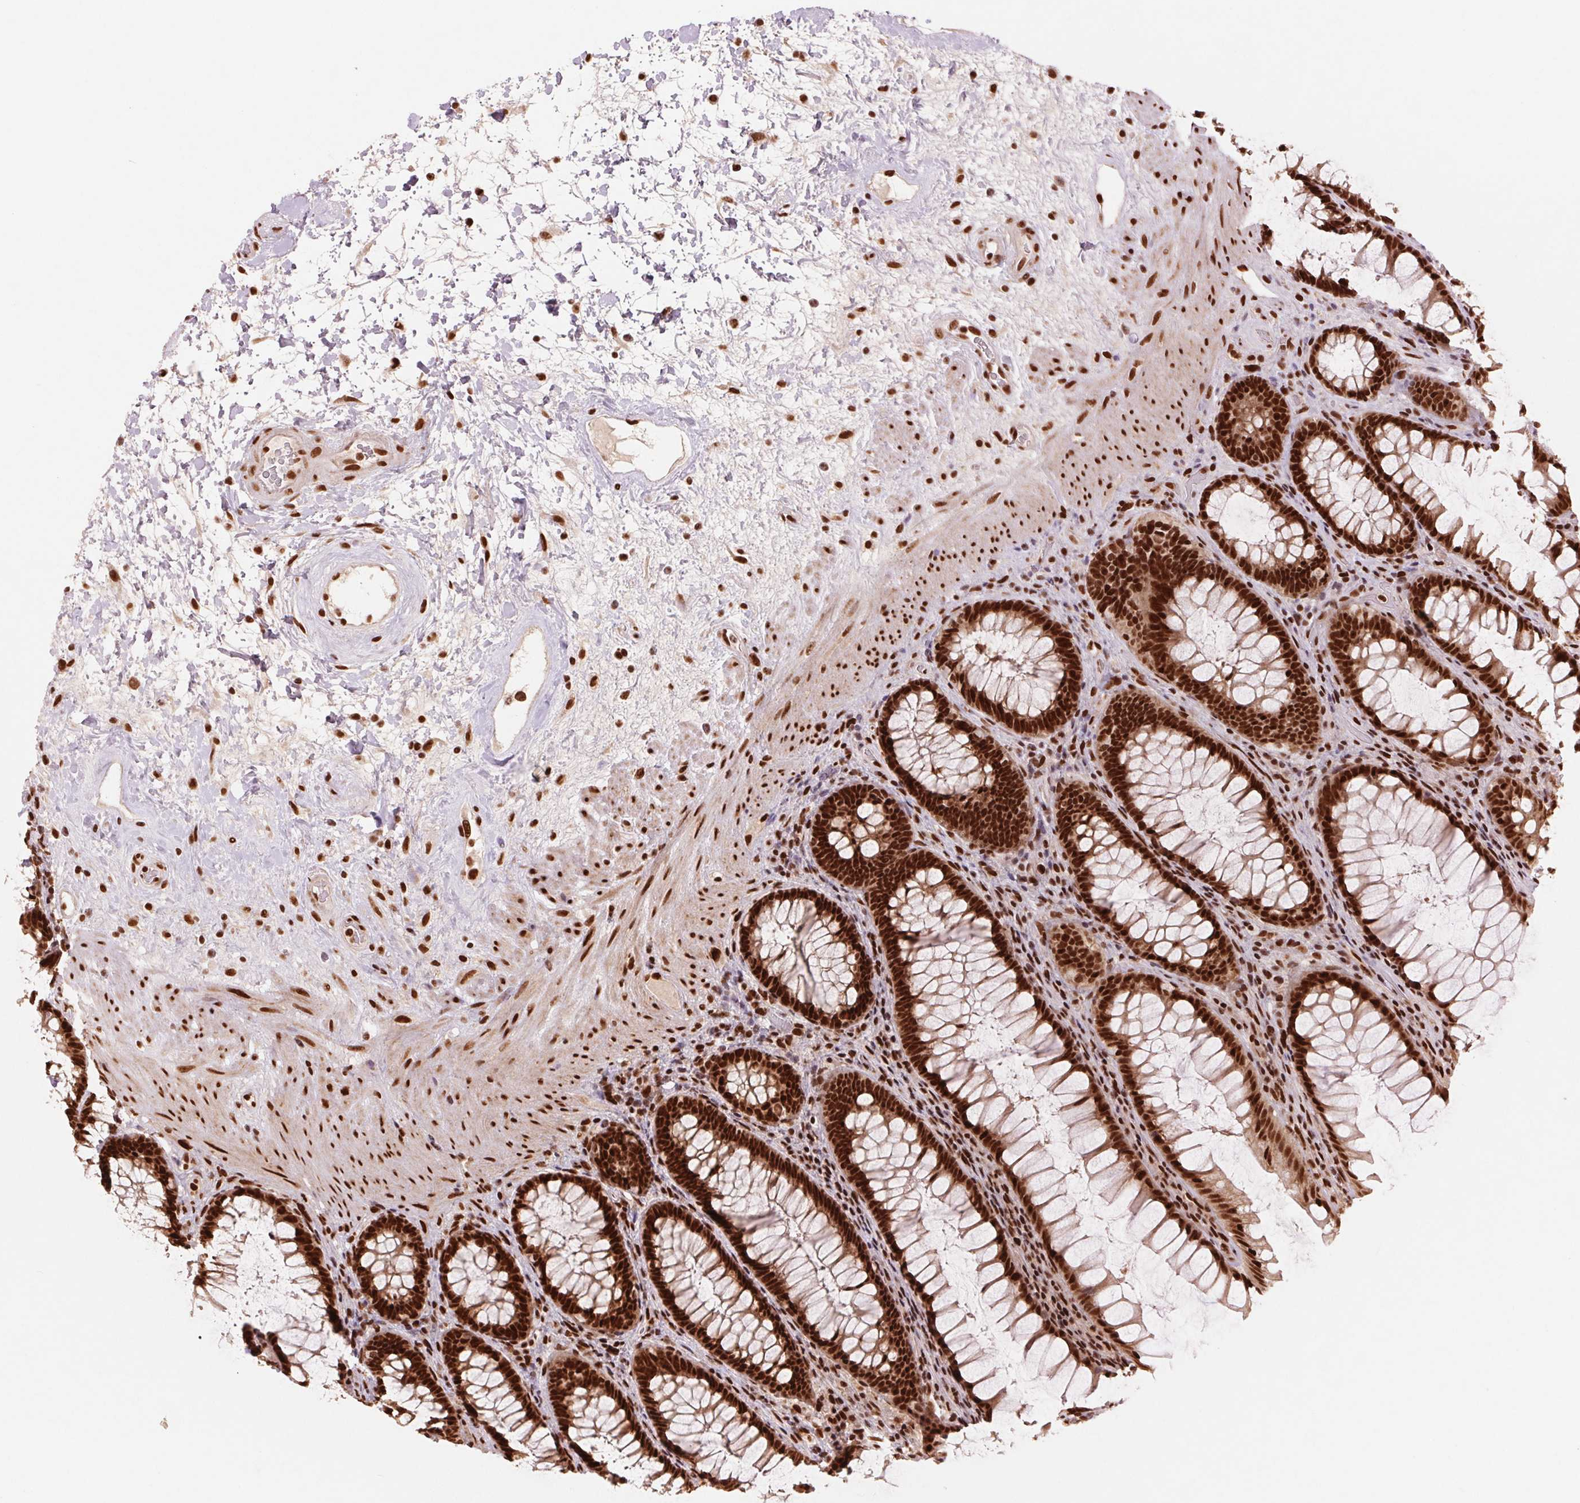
{"staining": {"intensity": "strong", "quantity": ">75%", "location": "nuclear"}, "tissue": "rectum", "cell_type": "Glandular cells", "image_type": "normal", "snomed": [{"axis": "morphology", "description": "Normal tissue, NOS"}, {"axis": "topography", "description": "Rectum"}], "caption": "High-magnification brightfield microscopy of benign rectum stained with DAB (brown) and counterstained with hematoxylin (blue). glandular cells exhibit strong nuclear expression is appreciated in about>75% of cells.", "gene": "TTLL9", "patient": {"sex": "male", "age": 72}}